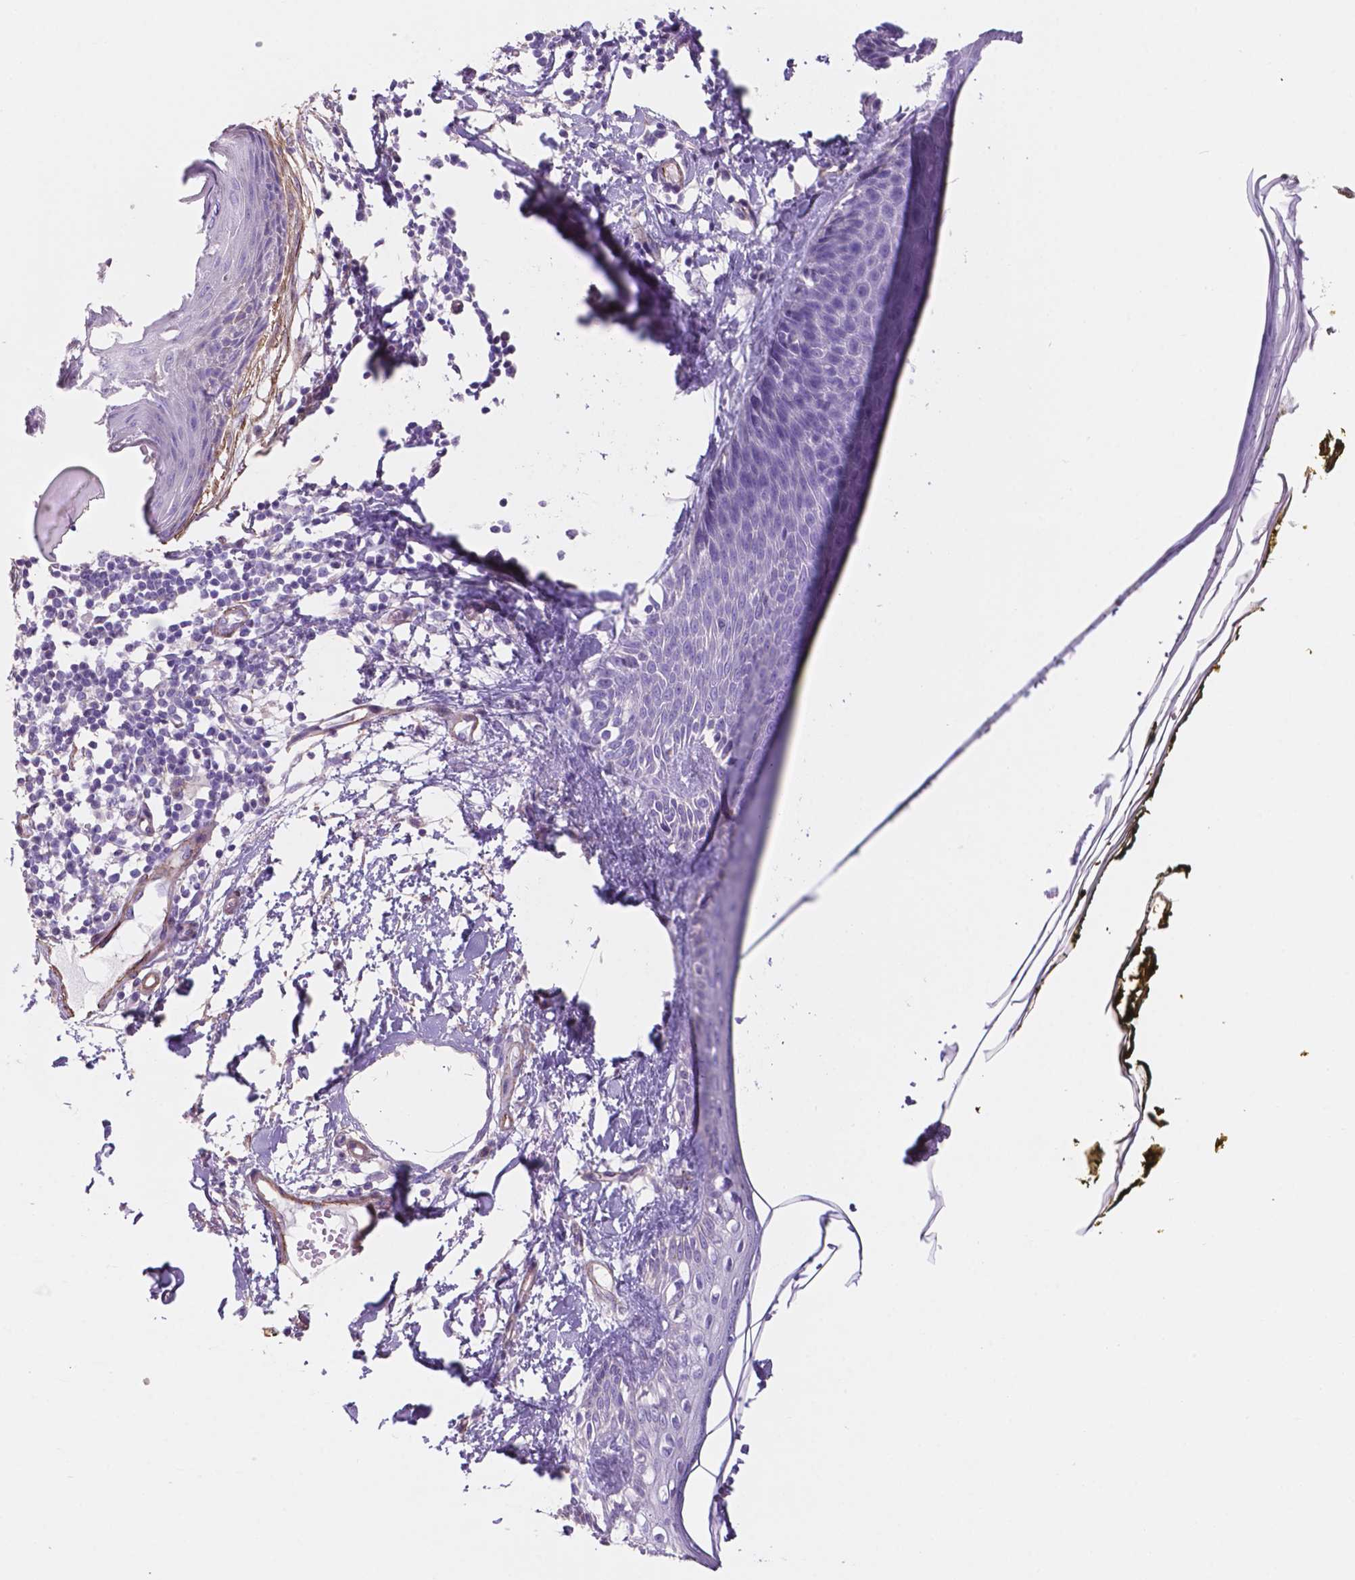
{"staining": {"intensity": "negative", "quantity": "none", "location": "none"}, "tissue": "skin", "cell_type": "Fibroblasts", "image_type": "normal", "snomed": [{"axis": "morphology", "description": "Normal tissue, NOS"}, {"axis": "topography", "description": "Skin"}], "caption": "This micrograph is of unremarkable skin stained with immunohistochemistry (IHC) to label a protein in brown with the nuclei are counter-stained blue. There is no positivity in fibroblasts. (Stains: DAB (3,3'-diaminobenzidine) IHC with hematoxylin counter stain, Microscopy: brightfield microscopy at high magnification).", "gene": "TOR2A", "patient": {"sex": "male", "age": 76}}